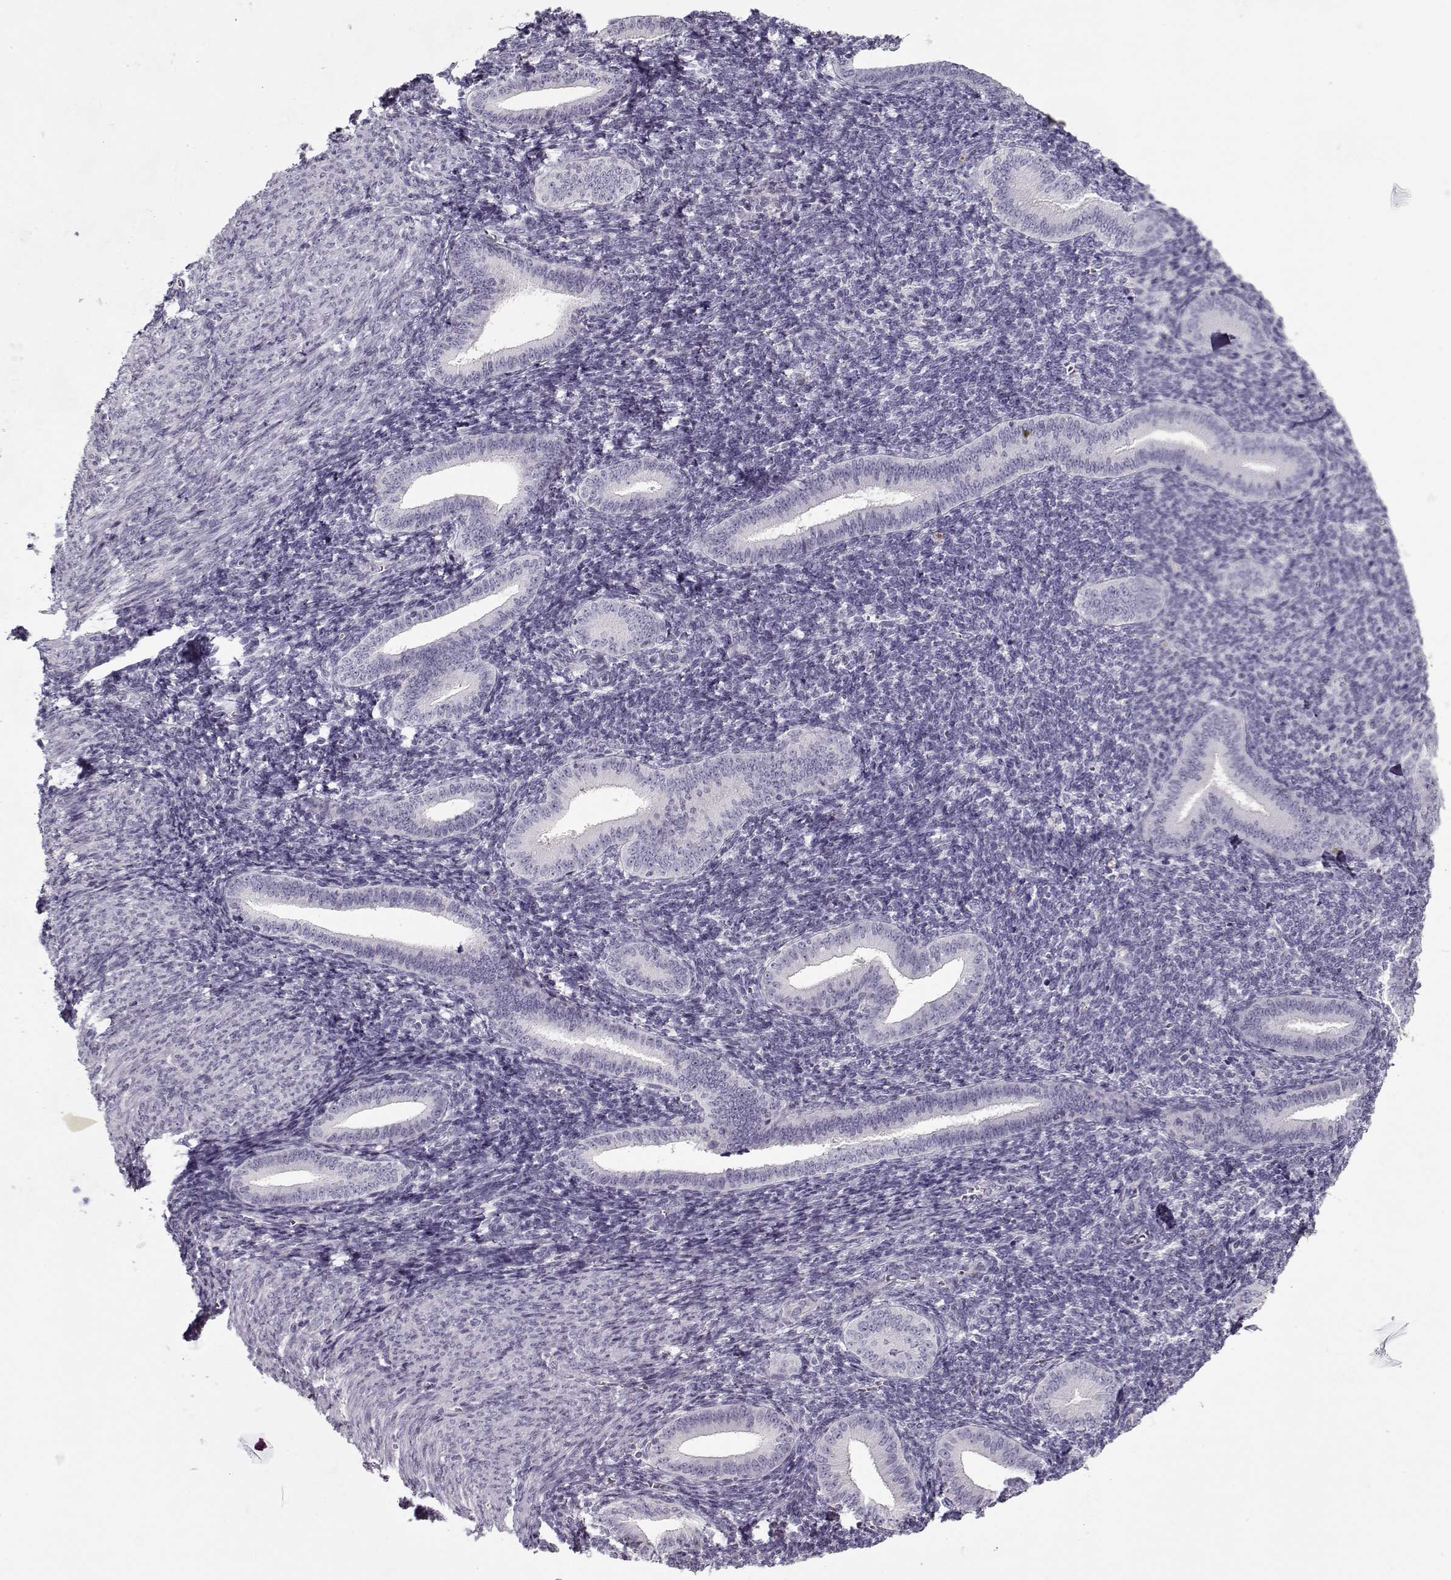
{"staining": {"intensity": "negative", "quantity": "none", "location": "none"}, "tissue": "endometrium", "cell_type": "Cells in endometrial stroma", "image_type": "normal", "snomed": [{"axis": "morphology", "description": "Normal tissue, NOS"}, {"axis": "topography", "description": "Endometrium"}], "caption": "Immunohistochemistry photomicrograph of unremarkable endometrium: human endometrium stained with DAB reveals no significant protein staining in cells in endometrial stroma.", "gene": "CCDC136", "patient": {"sex": "female", "age": 25}}